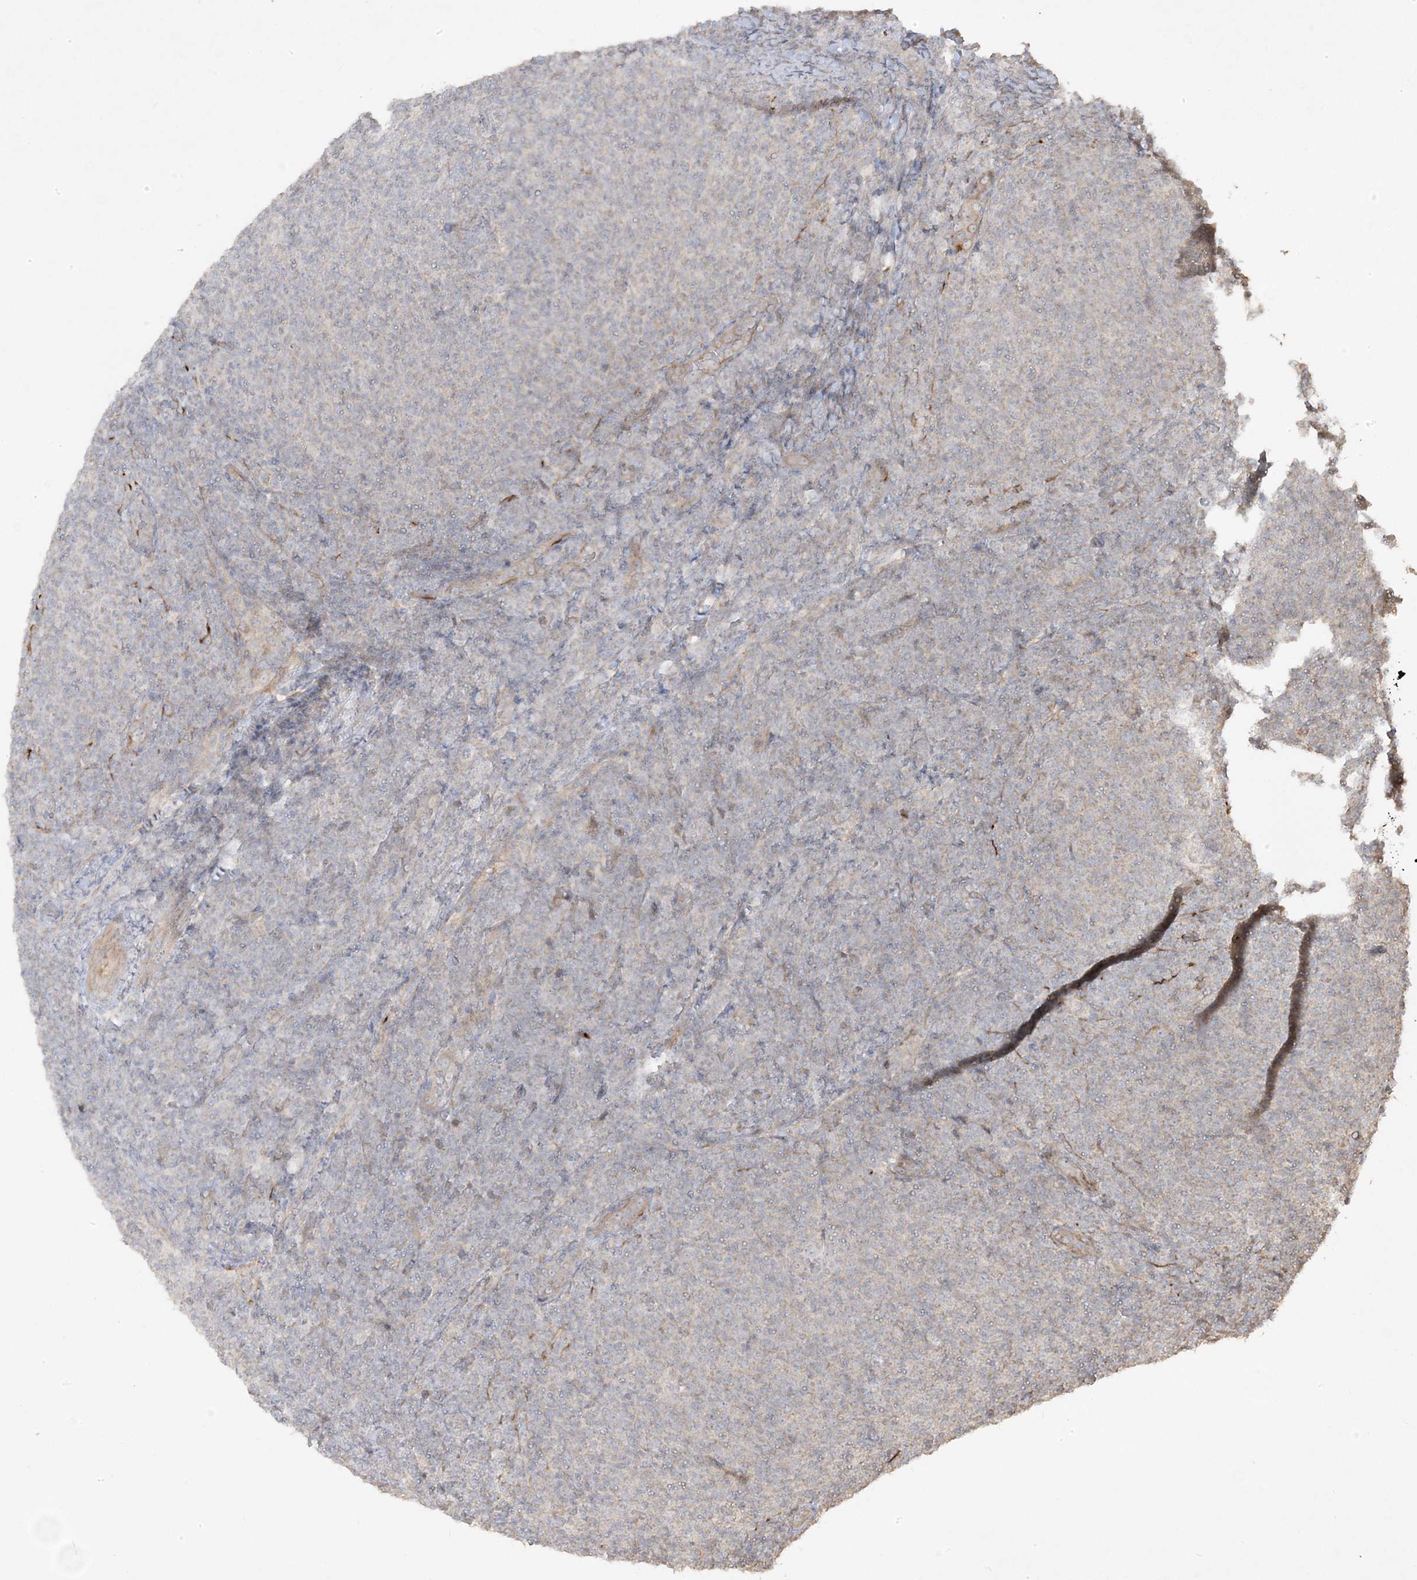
{"staining": {"intensity": "negative", "quantity": "none", "location": "none"}, "tissue": "lymphoma", "cell_type": "Tumor cells", "image_type": "cancer", "snomed": [{"axis": "morphology", "description": "Malignant lymphoma, non-Hodgkin's type, Low grade"}, {"axis": "topography", "description": "Lymph node"}], "caption": "Immunohistochemistry (IHC) of human low-grade malignant lymphoma, non-Hodgkin's type displays no staining in tumor cells.", "gene": "RGL4", "patient": {"sex": "male", "age": 66}}